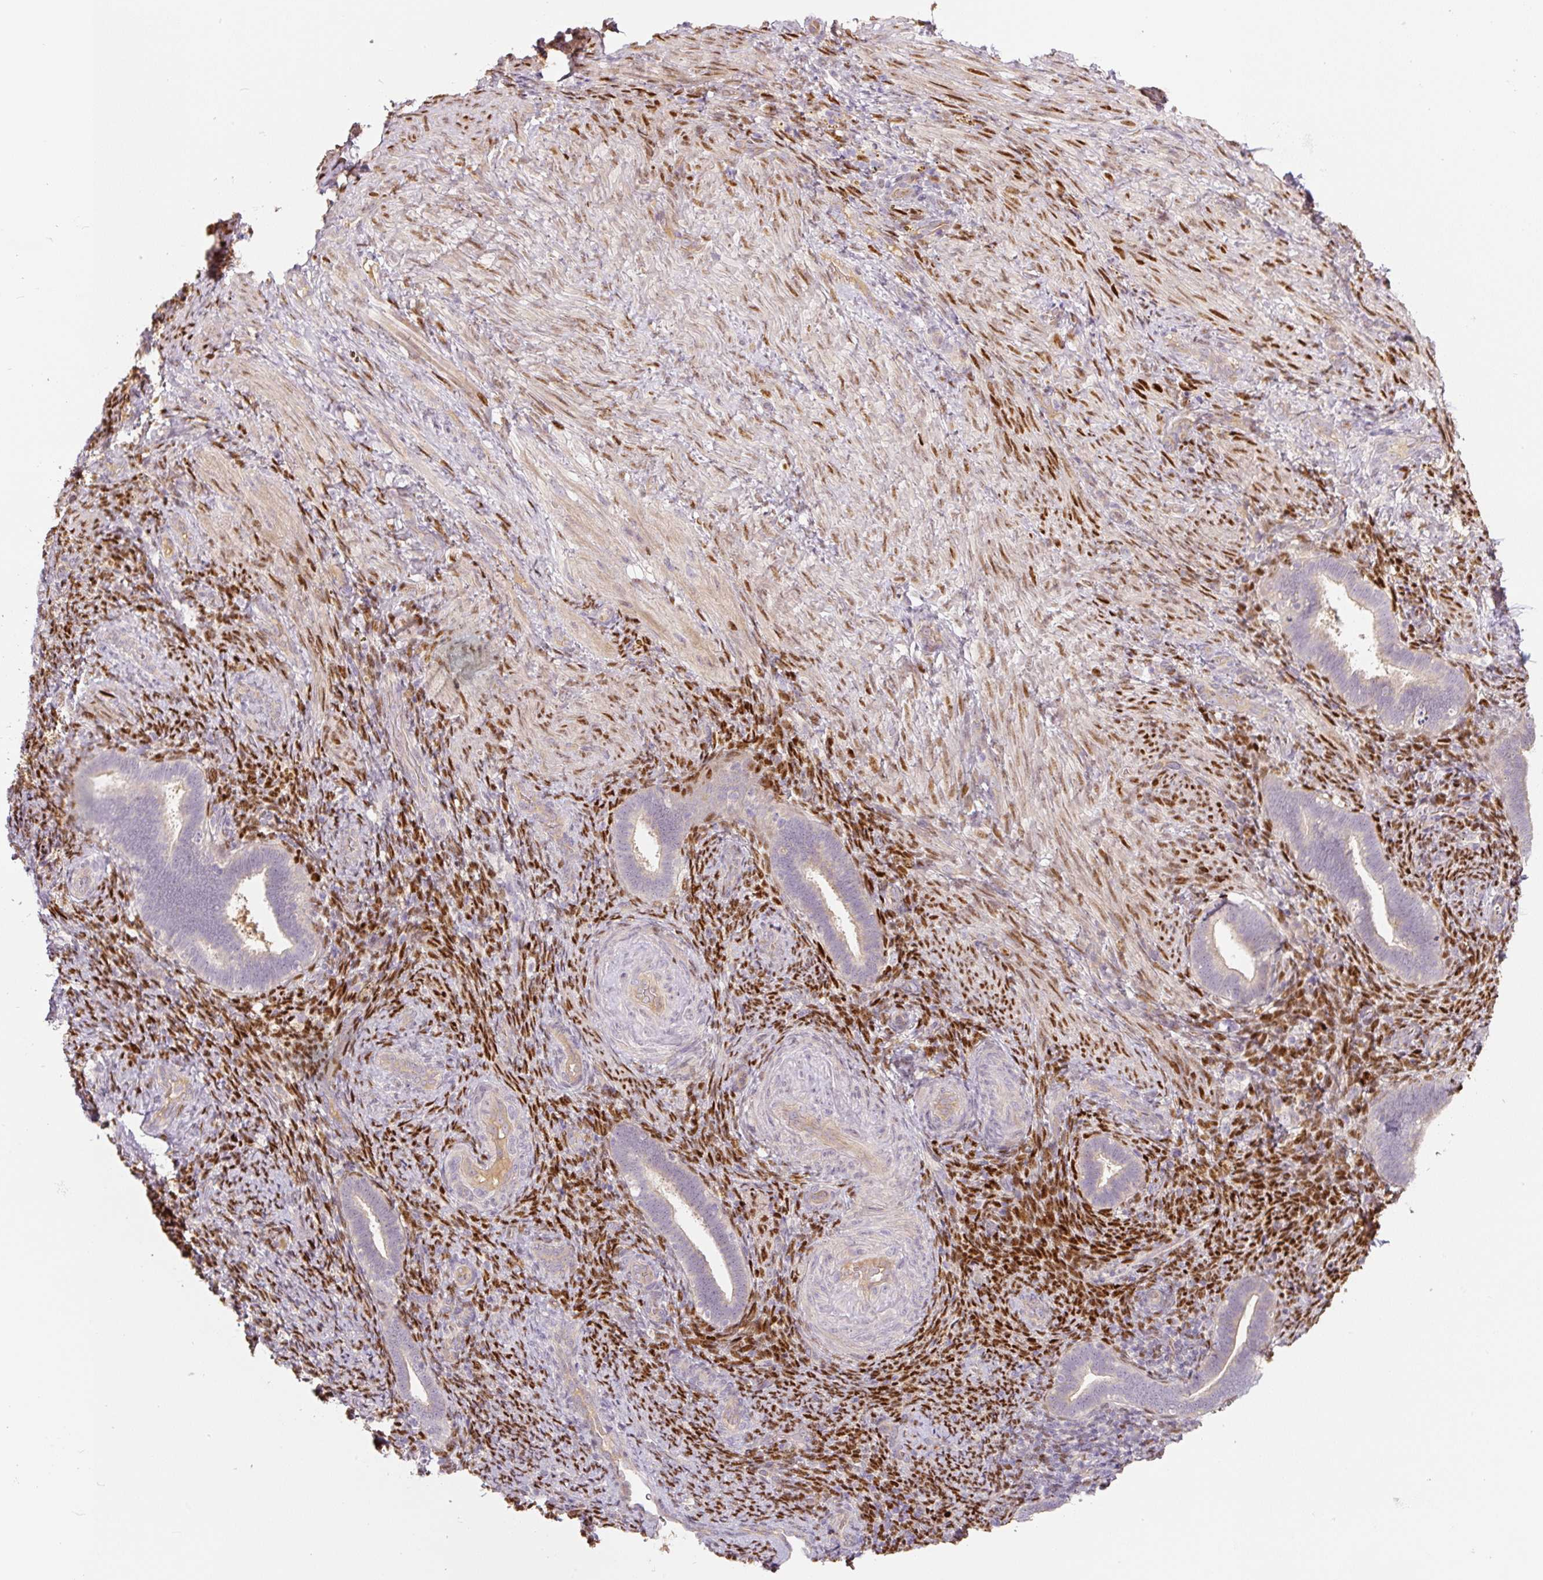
{"staining": {"intensity": "moderate", "quantity": "25%-75%", "location": "nuclear"}, "tissue": "endometrium", "cell_type": "Cells in endometrial stroma", "image_type": "normal", "snomed": [{"axis": "morphology", "description": "Normal tissue, NOS"}, {"axis": "topography", "description": "Endometrium"}], "caption": "Protein staining of benign endometrium reveals moderate nuclear expression in approximately 25%-75% of cells in endometrial stroma. Nuclei are stained in blue.", "gene": "PWWP3B", "patient": {"sex": "female", "age": 34}}